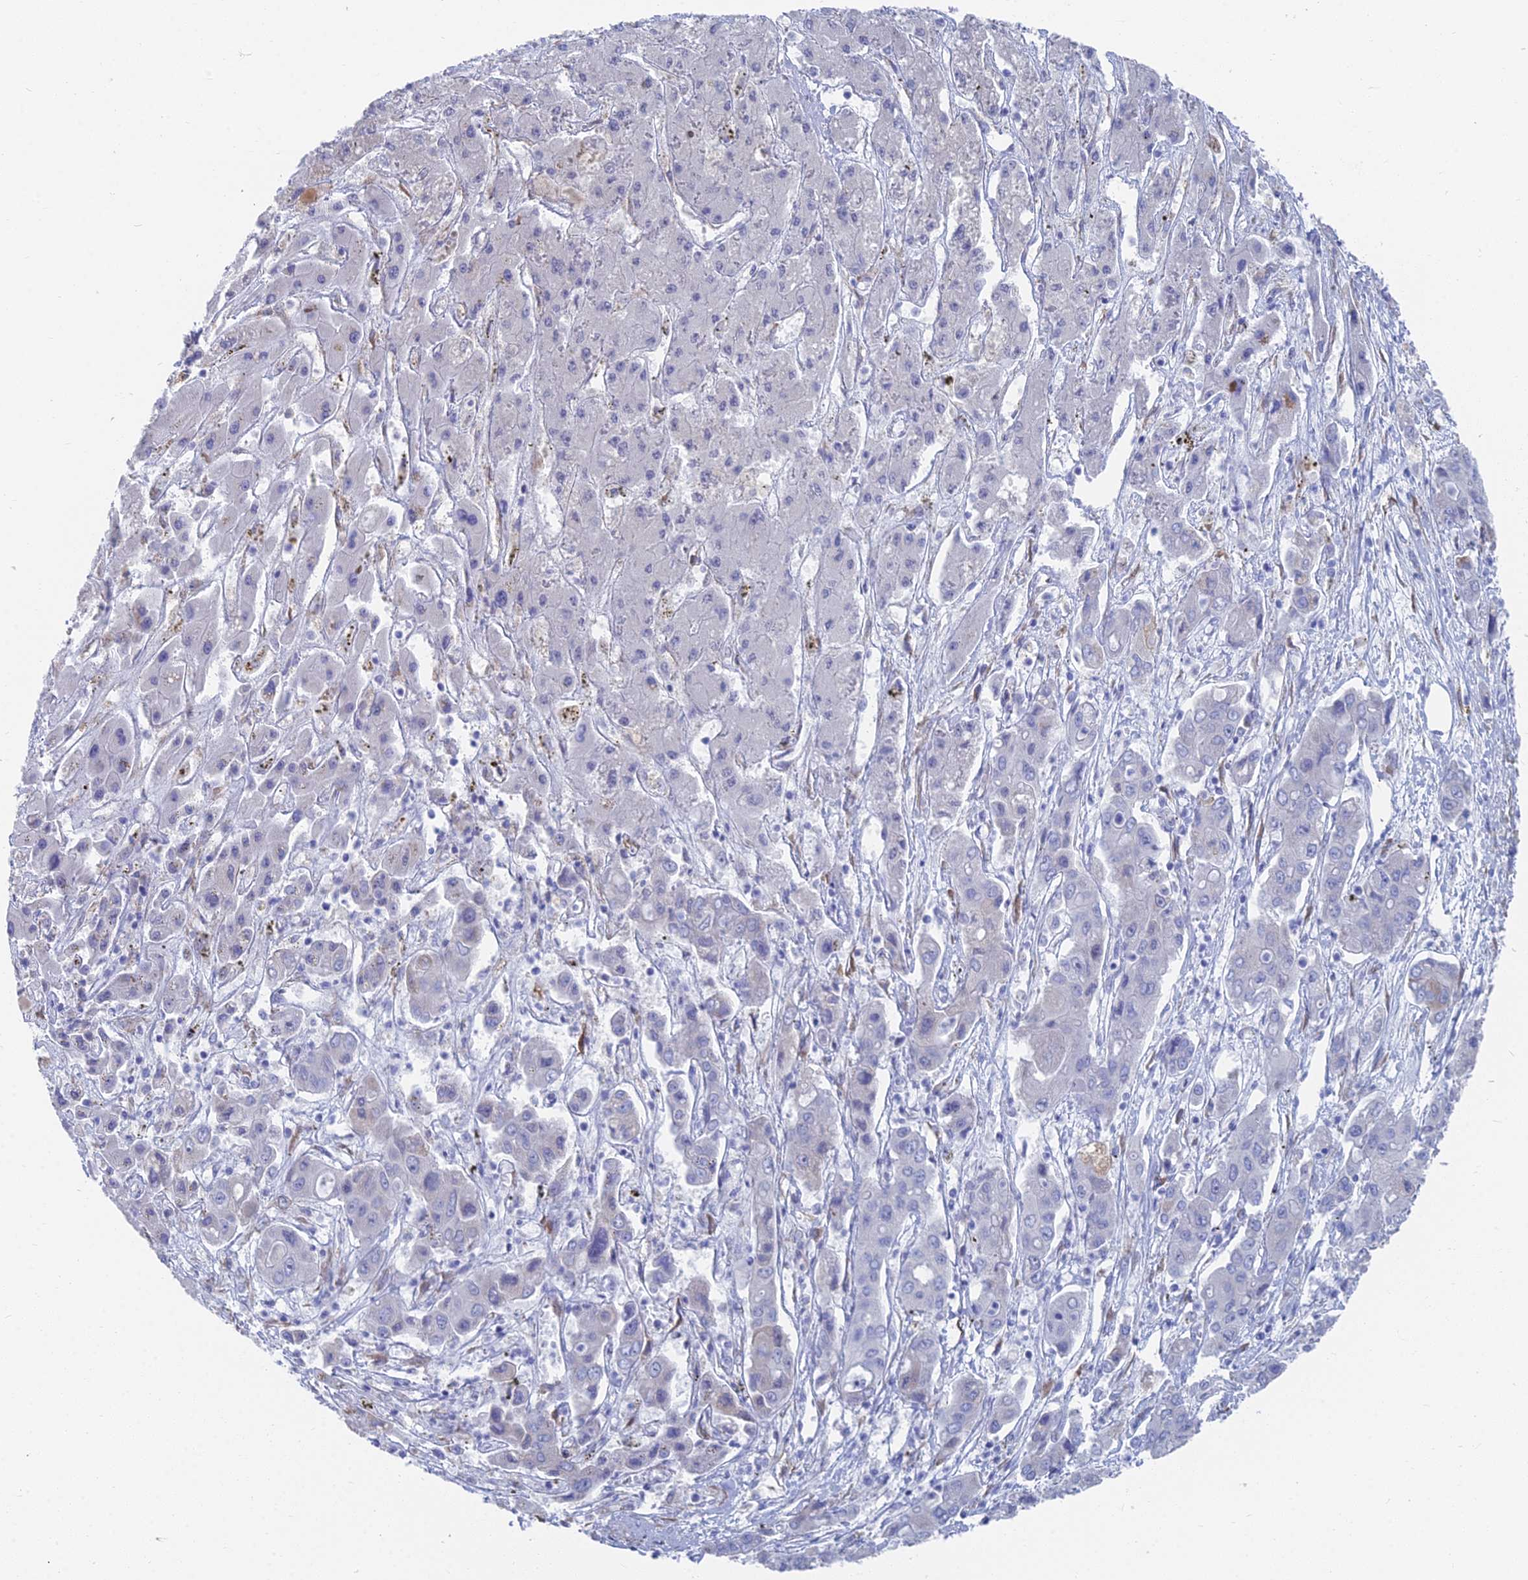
{"staining": {"intensity": "negative", "quantity": "none", "location": "none"}, "tissue": "liver cancer", "cell_type": "Tumor cells", "image_type": "cancer", "snomed": [{"axis": "morphology", "description": "Cholangiocarcinoma"}, {"axis": "topography", "description": "Liver"}], "caption": "High power microscopy histopathology image of an immunohistochemistry (IHC) photomicrograph of liver cancer, revealing no significant positivity in tumor cells.", "gene": "TNNT3", "patient": {"sex": "male", "age": 67}}